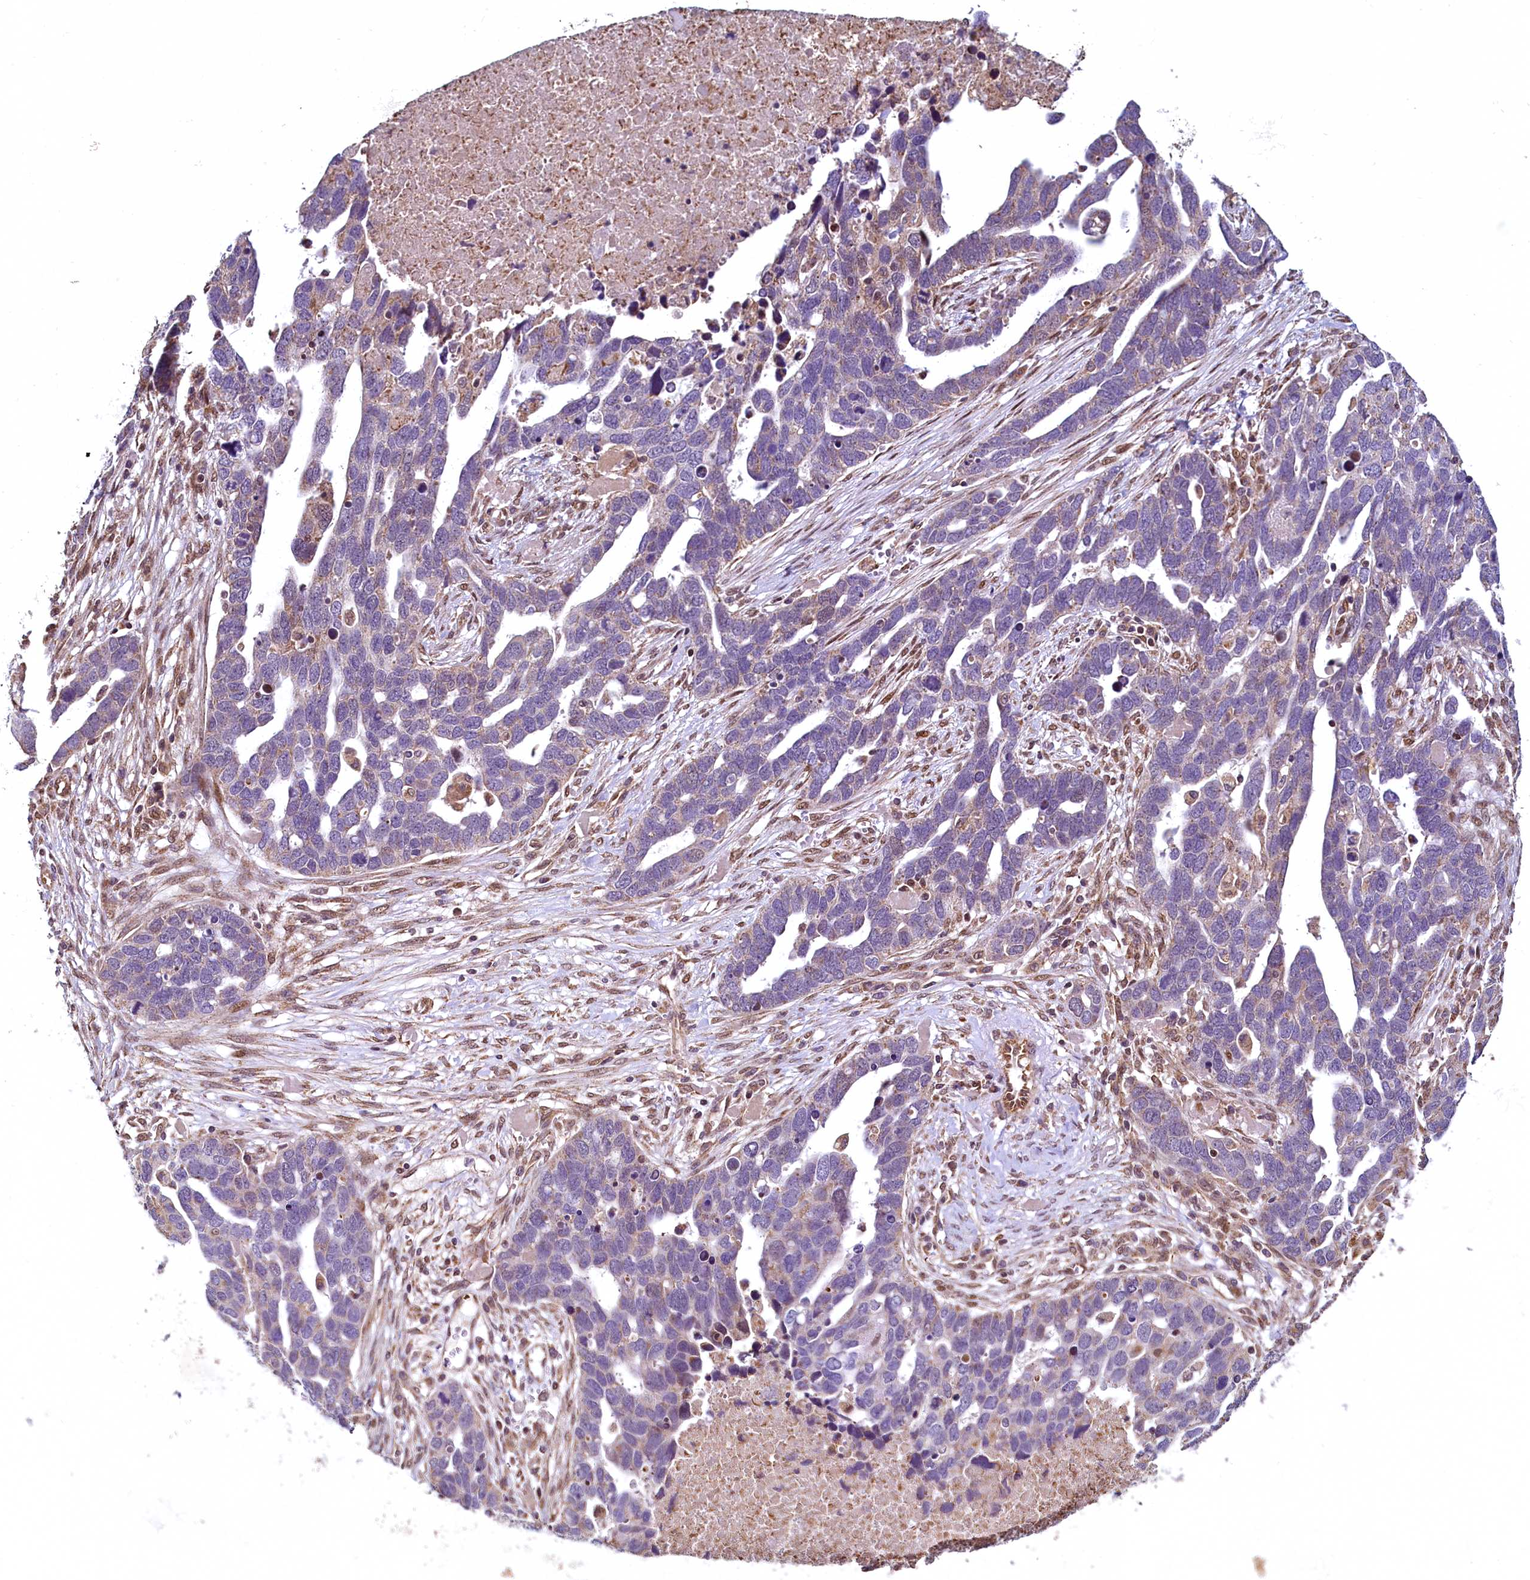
{"staining": {"intensity": "negative", "quantity": "none", "location": "none"}, "tissue": "ovarian cancer", "cell_type": "Tumor cells", "image_type": "cancer", "snomed": [{"axis": "morphology", "description": "Cystadenocarcinoma, serous, NOS"}, {"axis": "topography", "description": "Ovary"}], "caption": "DAB immunohistochemical staining of human ovarian serous cystadenocarcinoma demonstrates no significant expression in tumor cells.", "gene": "ZNF577", "patient": {"sex": "female", "age": 54}}